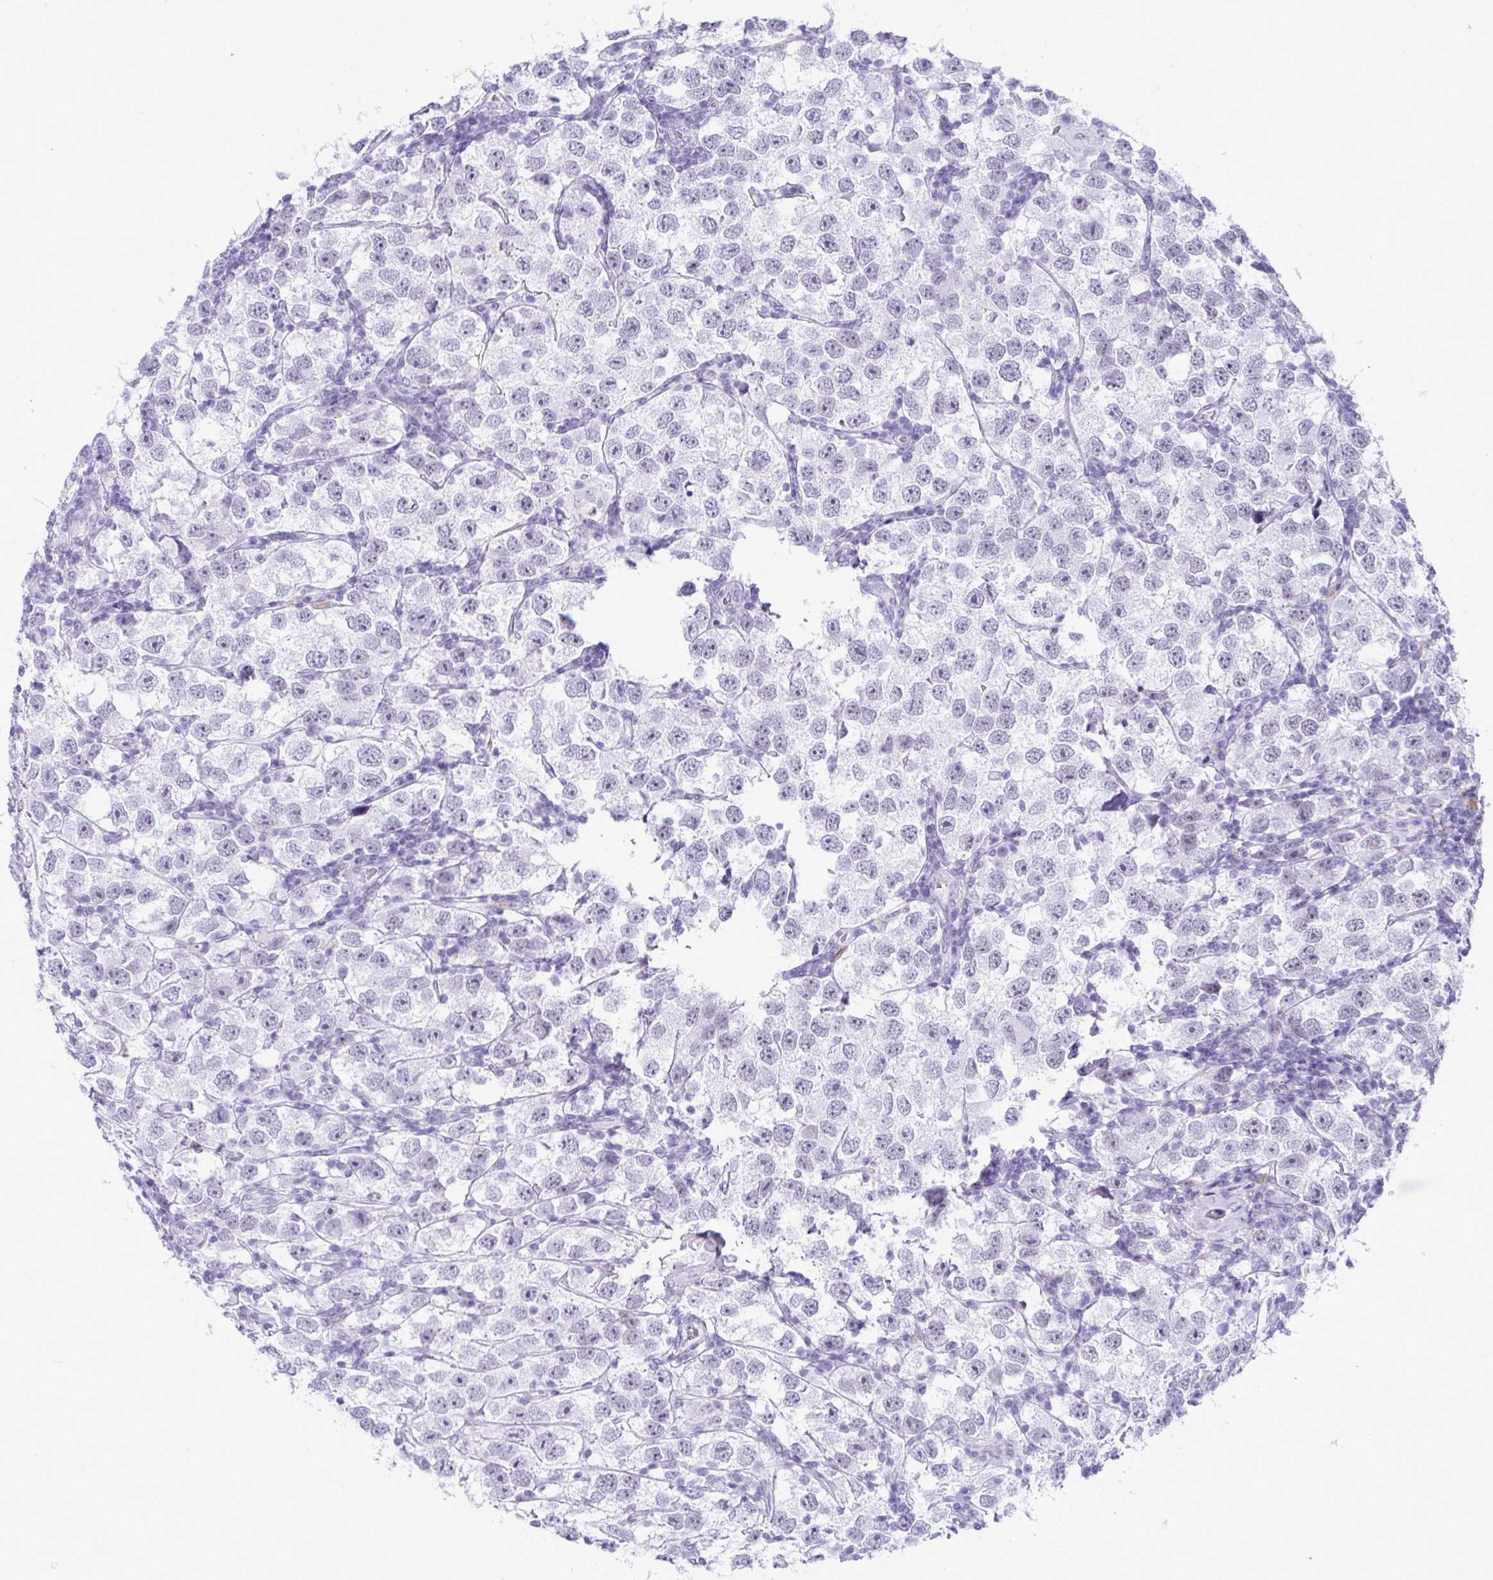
{"staining": {"intensity": "negative", "quantity": "none", "location": "none"}, "tissue": "testis cancer", "cell_type": "Tumor cells", "image_type": "cancer", "snomed": [{"axis": "morphology", "description": "Seminoma, NOS"}, {"axis": "topography", "description": "Testis"}], "caption": "IHC photomicrograph of testis seminoma stained for a protein (brown), which displays no staining in tumor cells.", "gene": "ELN", "patient": {"sex": "male", "age": 26}}